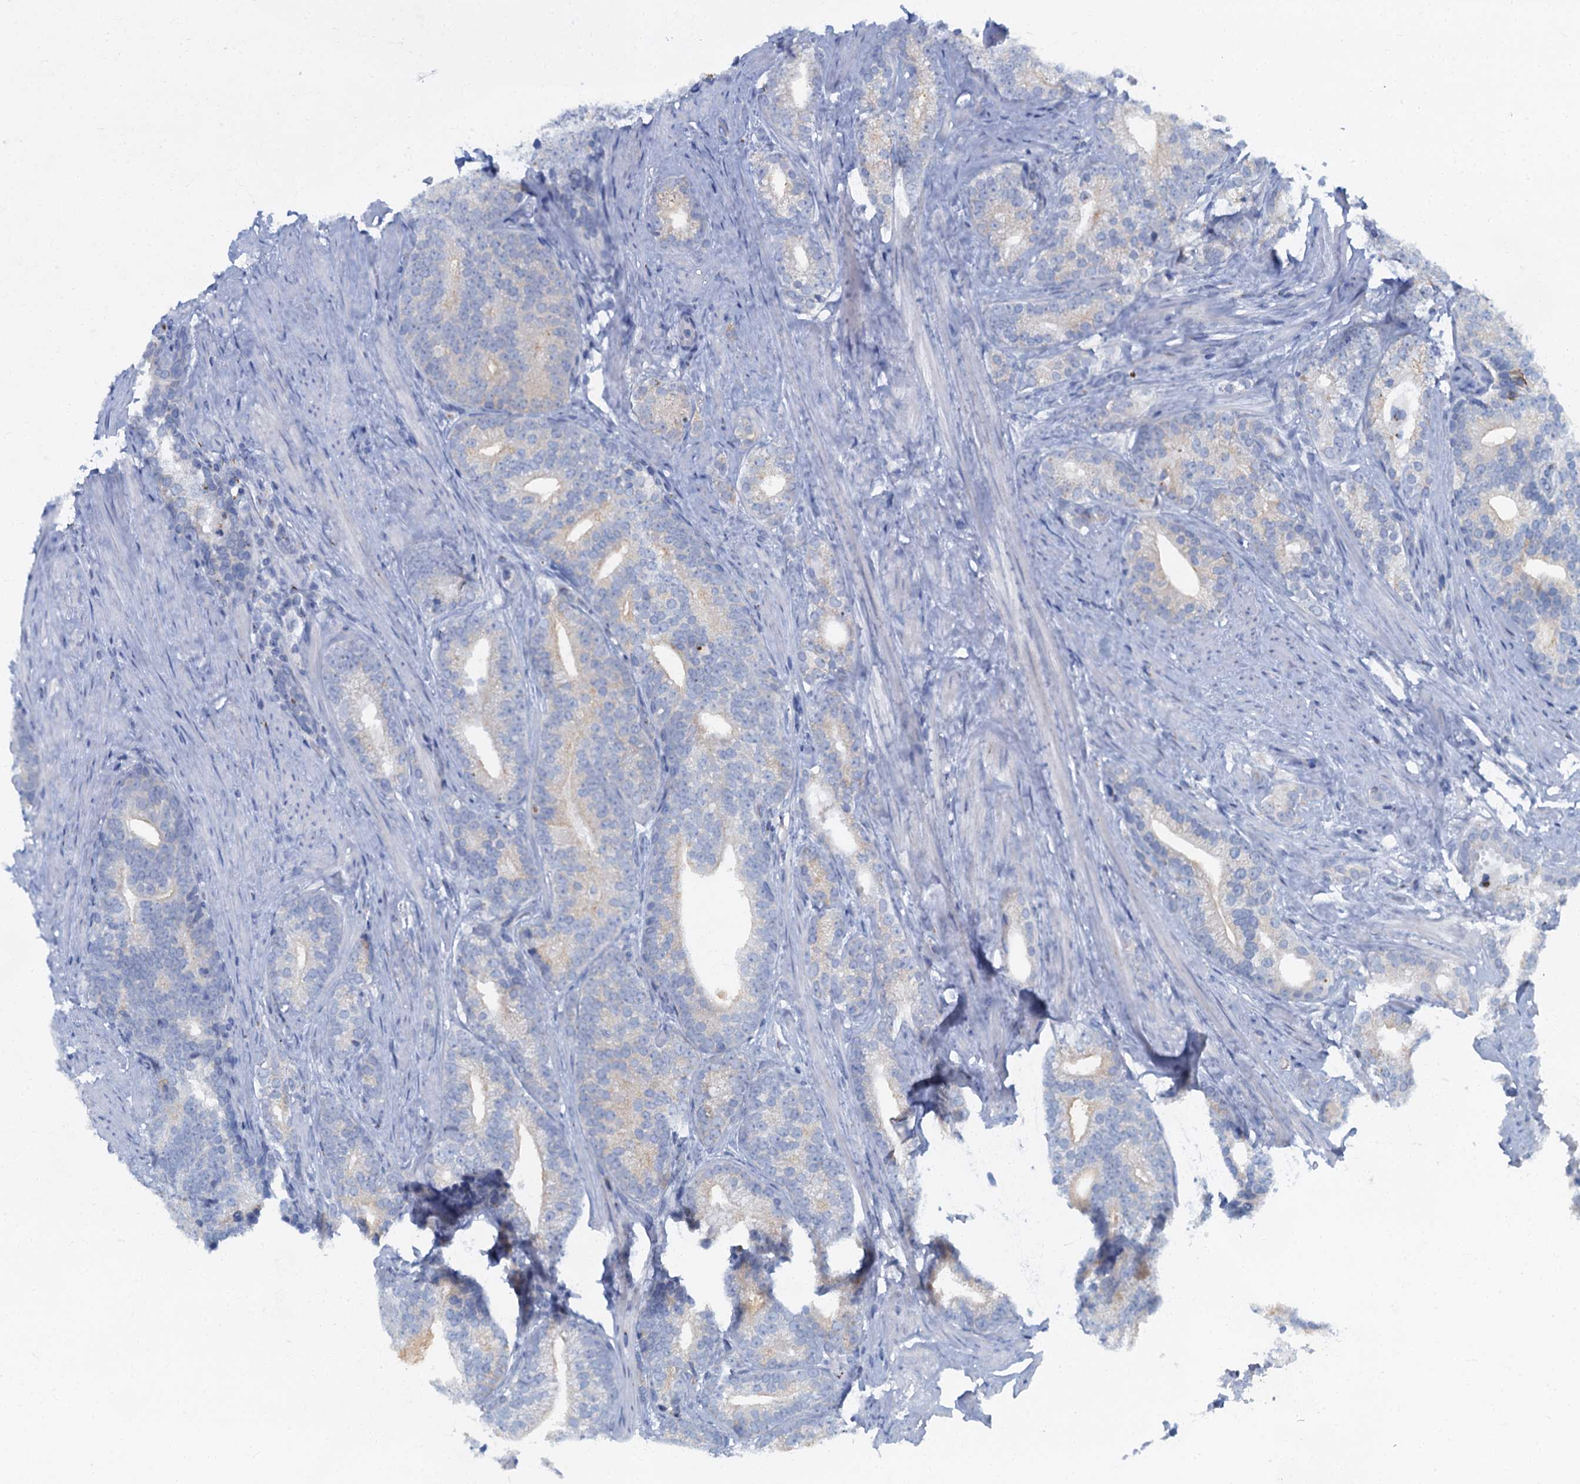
{"staining": {"intensity": "weak", "quantity": "<25%", "location": "cytoplasmic/membranous"}, "tissue": "prostate cancer", "cell_type": "Tumor cells", "image_type": "cancer", "snomed": [{"axis": "morphology", "description": "Adenocarcinoma, Low grade"}, {"axis": "topography", "description": "Prostate"}], "caption": "Tumor cells are negative for protein expression in human prostate adenocarcinoma (low-grade). (DAB immunohistochemistry (IHC) with hematoxylin counter stain).", "gene": "LYPD3", "patient": {"sex": "male", "age": 71}}